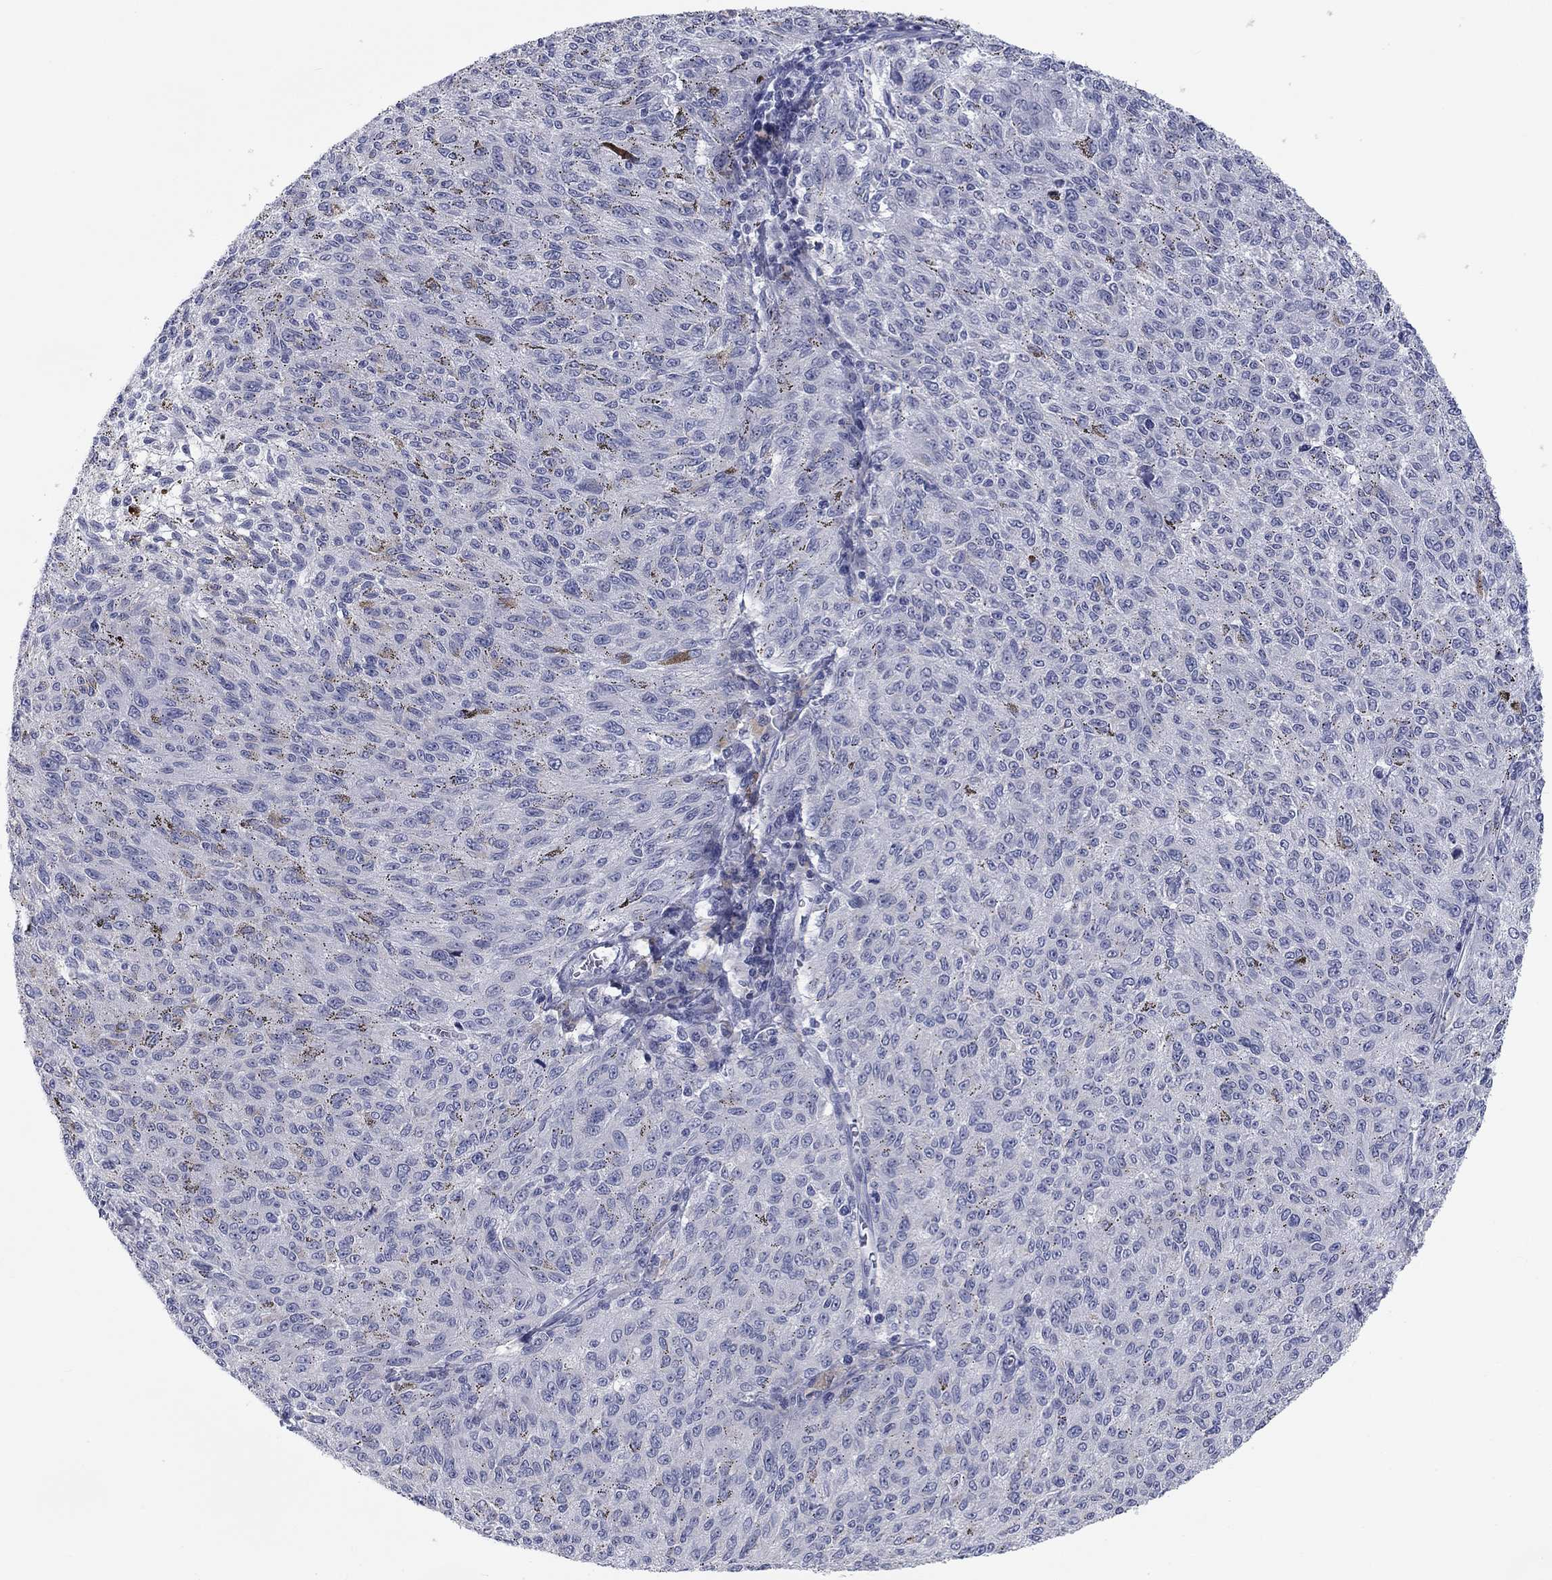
{"staining": {"intensity": "moderate", "quantity": "<25%", "location": "cytoplasmic/membranous"}, "tissue": "melanoma", "cell_type": "Tumor cells", "image_type": "cancer", "snomed": [{"axis": "morphology", "description": "Malignant melanoma, NOS"}, {"axis": "topography", "description": "Skin"}], "caption": "Protein expression by IHC reveals moderate cytoplasmic/membranous expression in approximately <25% of tumor cells in malignant melanoma.", "gene": "CALB1", "patient": {"sex": "female", "age": 72}}